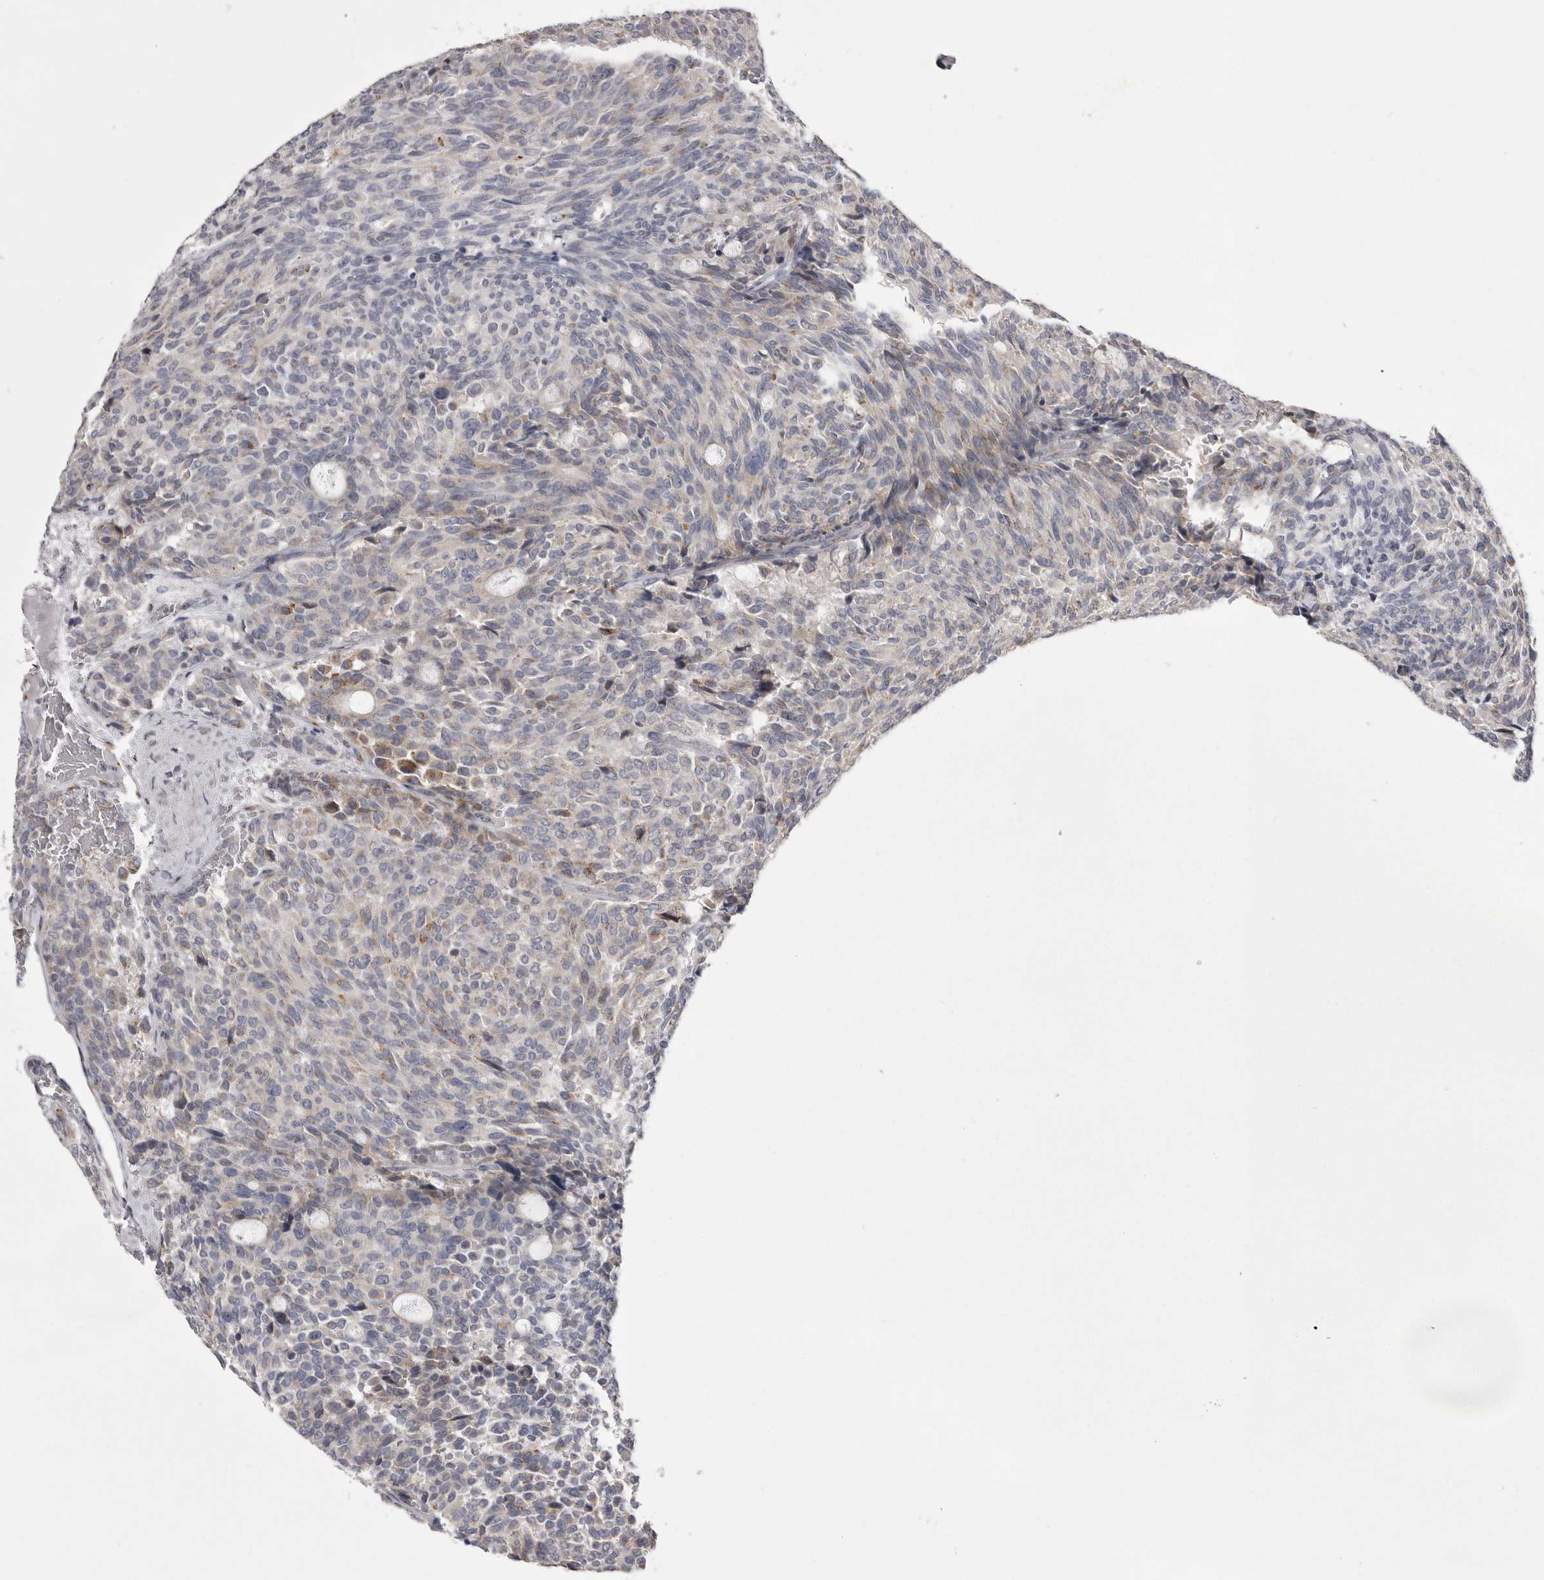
{"staining": {"intensity": "moderate", "quantity": "25%-75%", "location": "cytoplasmic/membranous"}, "tissue": "carcinoid", "cell_type": "Tumor cells", "image_type": "cancer", "snomed": [{"axis": "morphology", "description": "Carcinoid, malignant, NOS"}, {"axis": "topography", "description": "Pancreas"}], "caption": "Protein expression by immunohistochemistry (IHC) exhibits moderate cytoplasmic/membranous expression in approximately 25%-75% of tumor cells in malignant carcinoid. The staining is performed using DAB brown chromogen to label protein expression. The nuclei are counter-stained blue using hematoxylin.", "gene": "WDR47", "patient": {"sex": "female", "age": 54}}